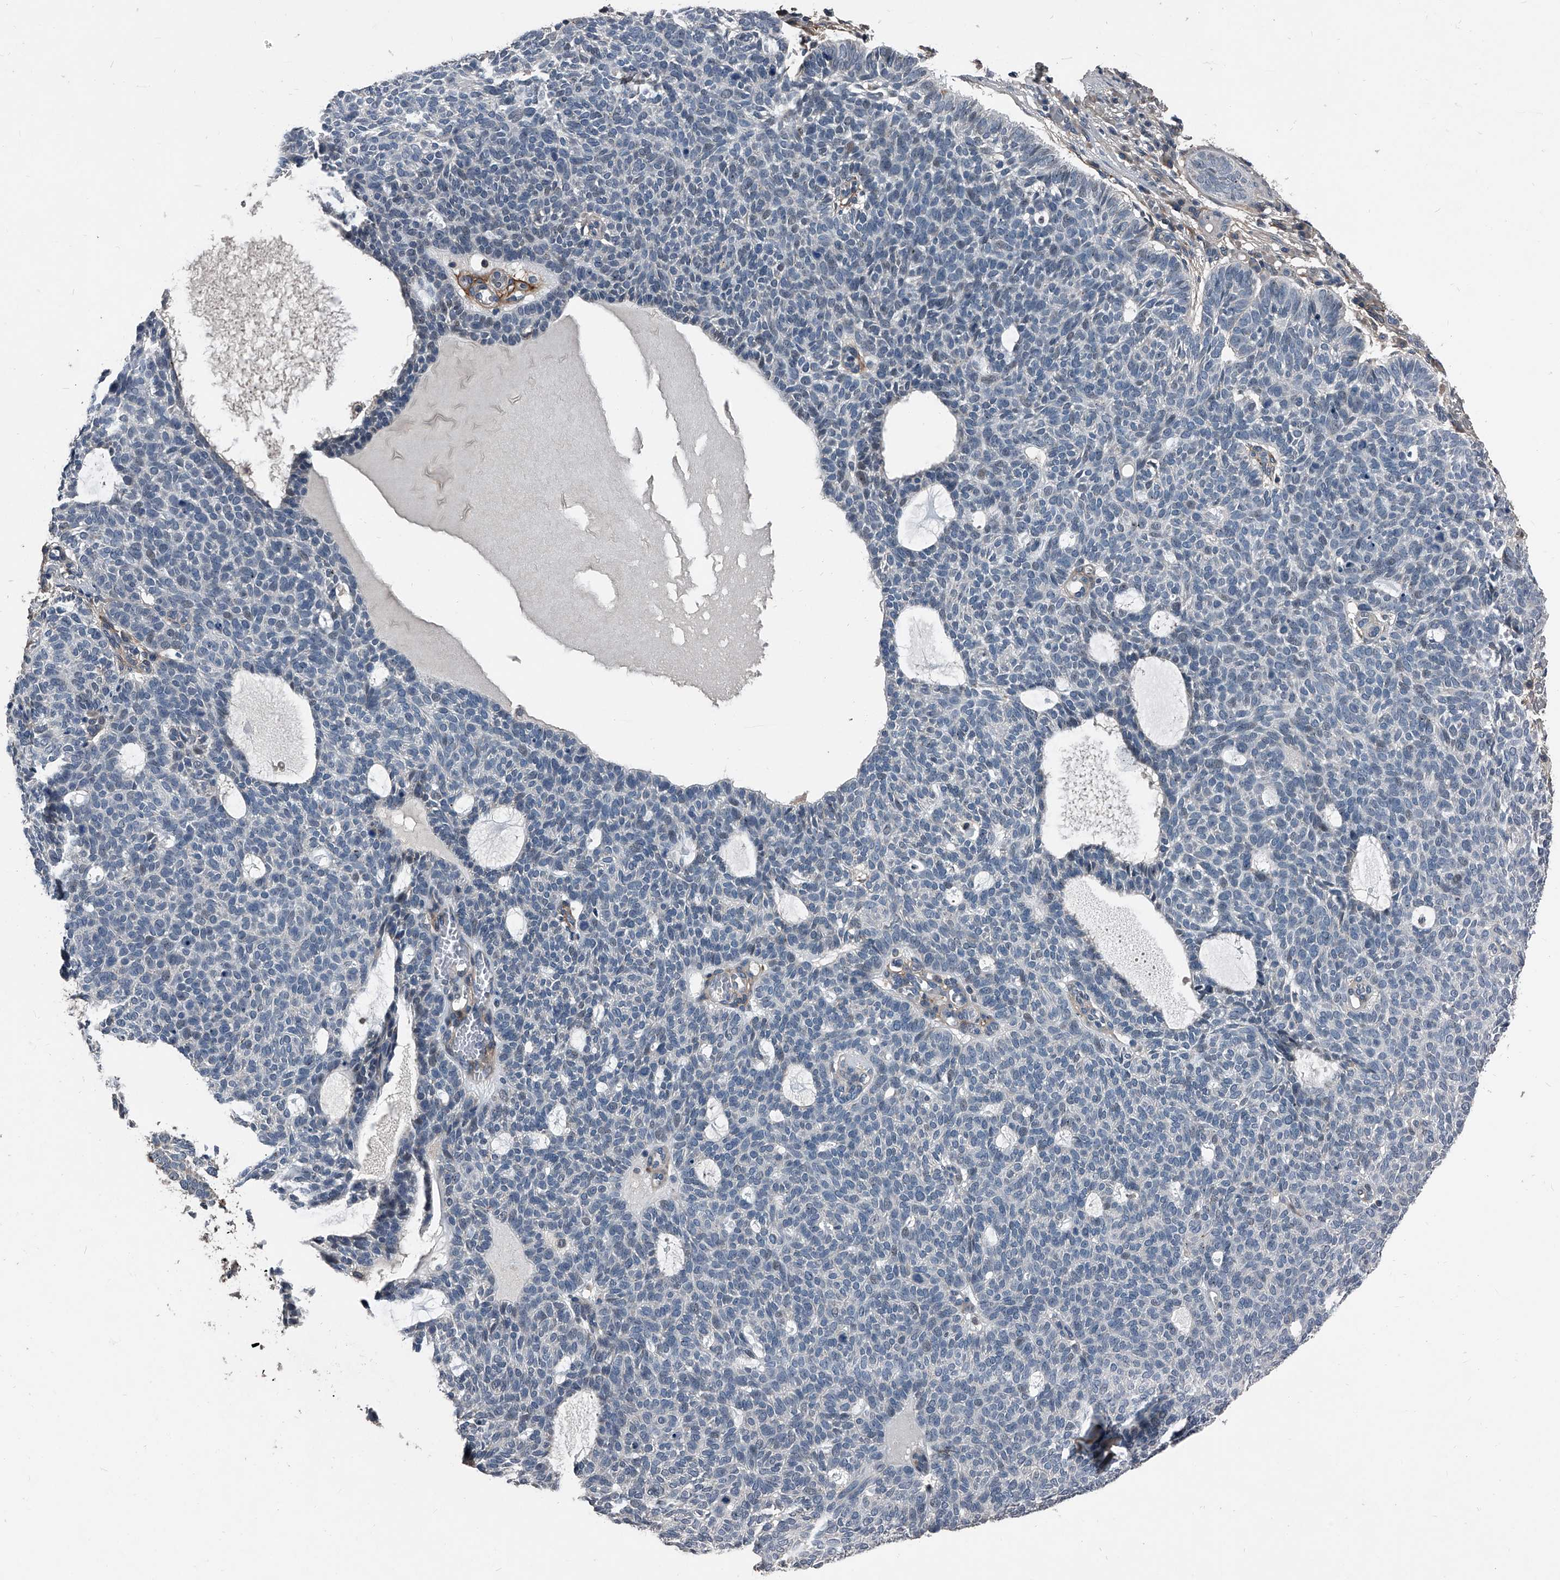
{"staining": {"intensity": "negative", "quantity": "none", "location": "none"}, "tissue": "skin cancer", "cell_type": "Tumor cells", "image_type": "cancer", "snomed": [{"axis": "morphology", "description": "Squamous cell carcinoma, NOS"}, {"axis": "topography", "description": "Skin"}], "caption": "Photomicrograph shows no significant protein staining in tumor cells of skin squamous cell carcinoma.", "gene": "PHACTR1", "patient": {"sex": "female", "age": 90}}